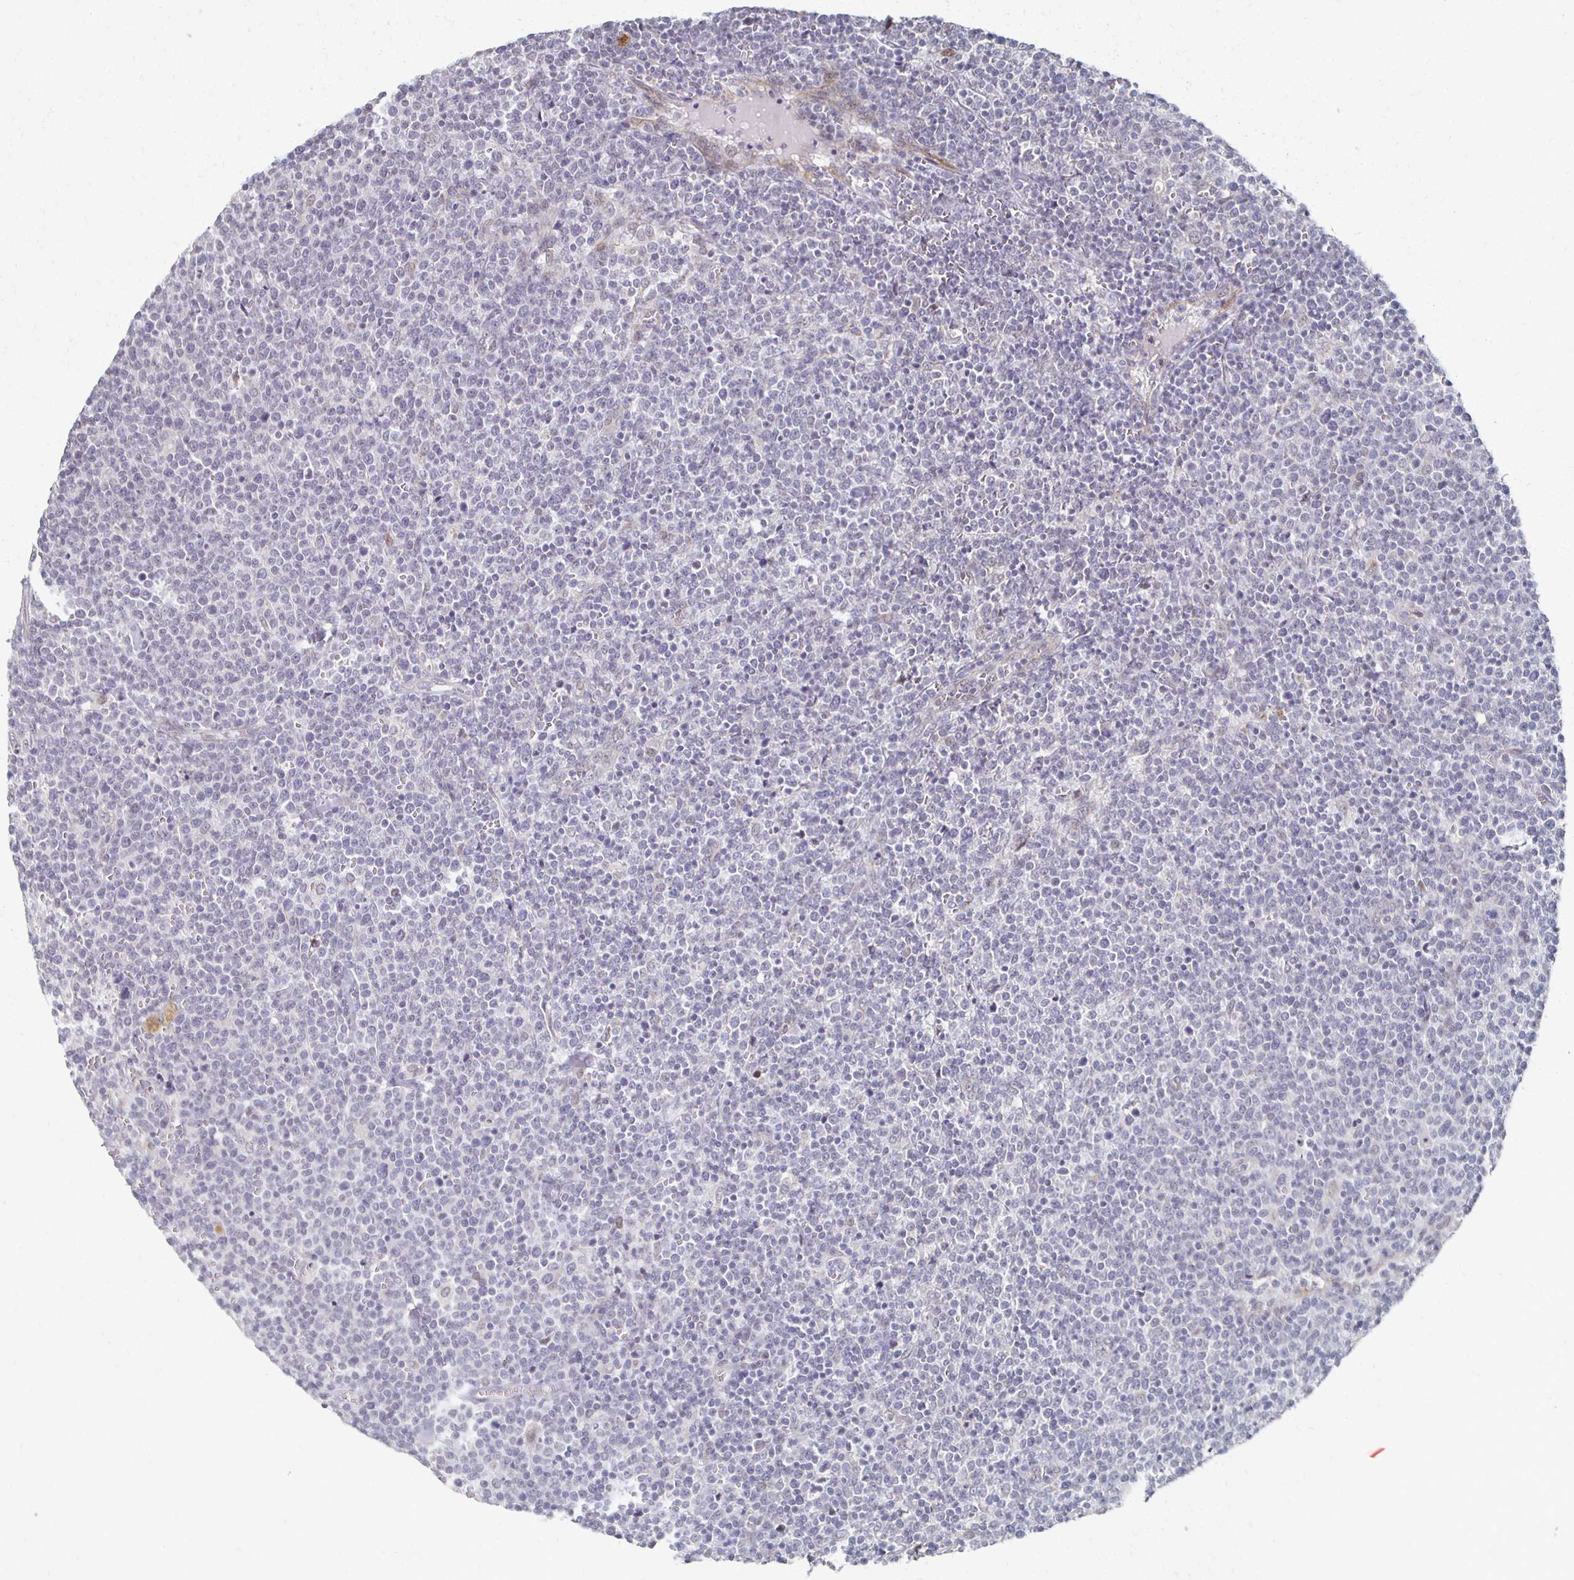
{"staining": {"intensity": "negative", "quantity": "none", "location": "none"}, "tissue": "lymphoma", "cell_type": "Tumor cells", "image_type": "cancer", "snomed": [{"axis": "morphology", "description": "Malignant lymphoma, non-Hodgkin's type, High grade"}, {"axis": "topography", "description": "Lymph node"}], "caption": "Photomicrograph shows no significant protein expression in tumor cells of malignant lymphoma, non-Hodgkin's type (high-grade).", "gene": "DAB1", "patient": {"sex": "male", "age": 61}}